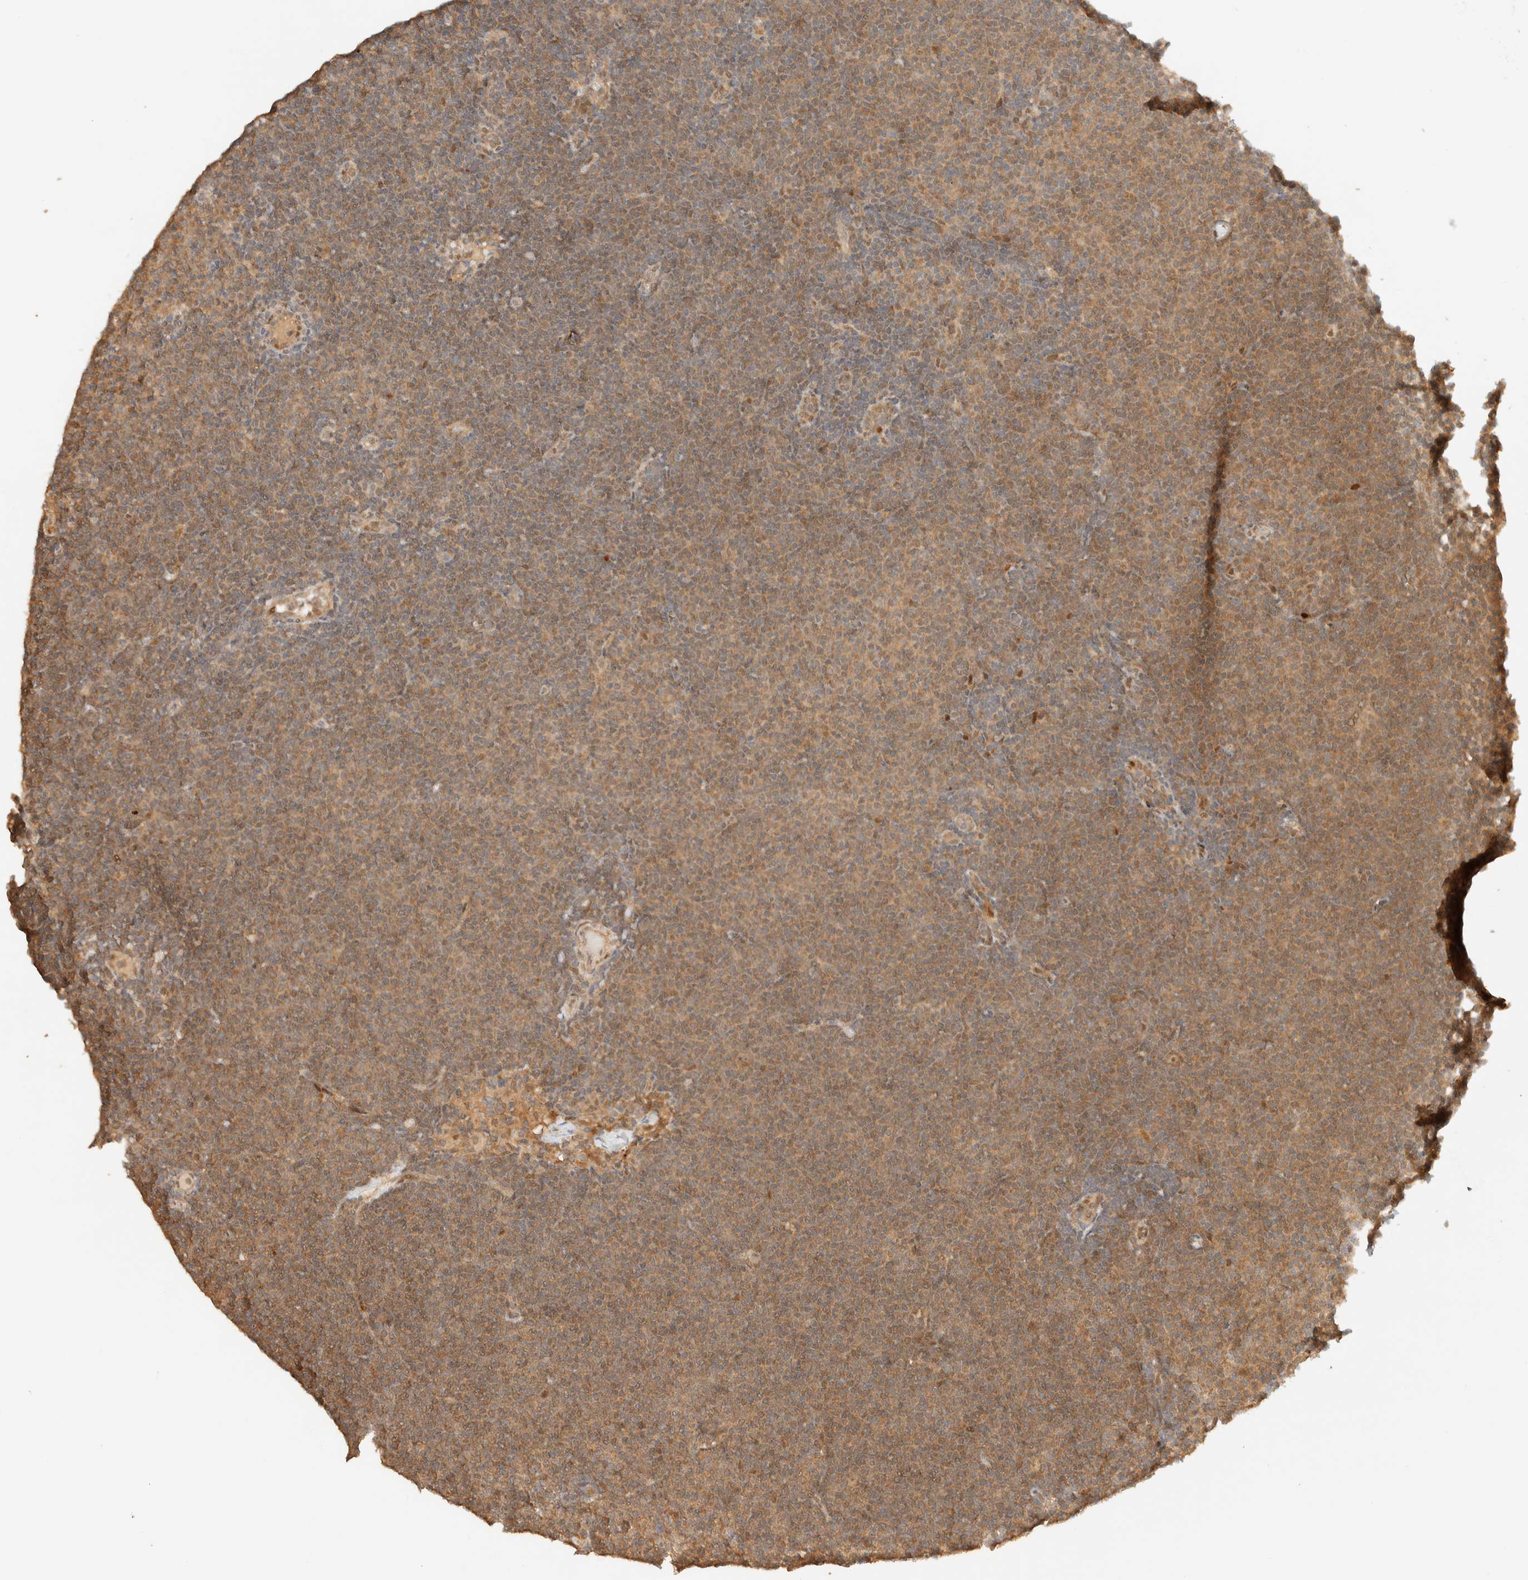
{"staining": {"intensity": "moderate", "quantity": ">75%", "location": "cytoplasmic/membranous"}, "tissue": "lymphoma", "cell_type": "Tumor cells", "image_type": "cancer", "snomed": [{"axis": "morphology", "description": "Malignant lymphoma, non-Hodgkin's type, Low grade"}, {"axis": "topography", "description": "Lymph node"}], "caption": "Immunohistochemical staining of human lymphoma demonstrates moderate cytoplasmic/membranous protein positivity in about >75% of tumor cells.", "gene": "ZBTB34", "patient": {"sex": "female", "age": 53}}